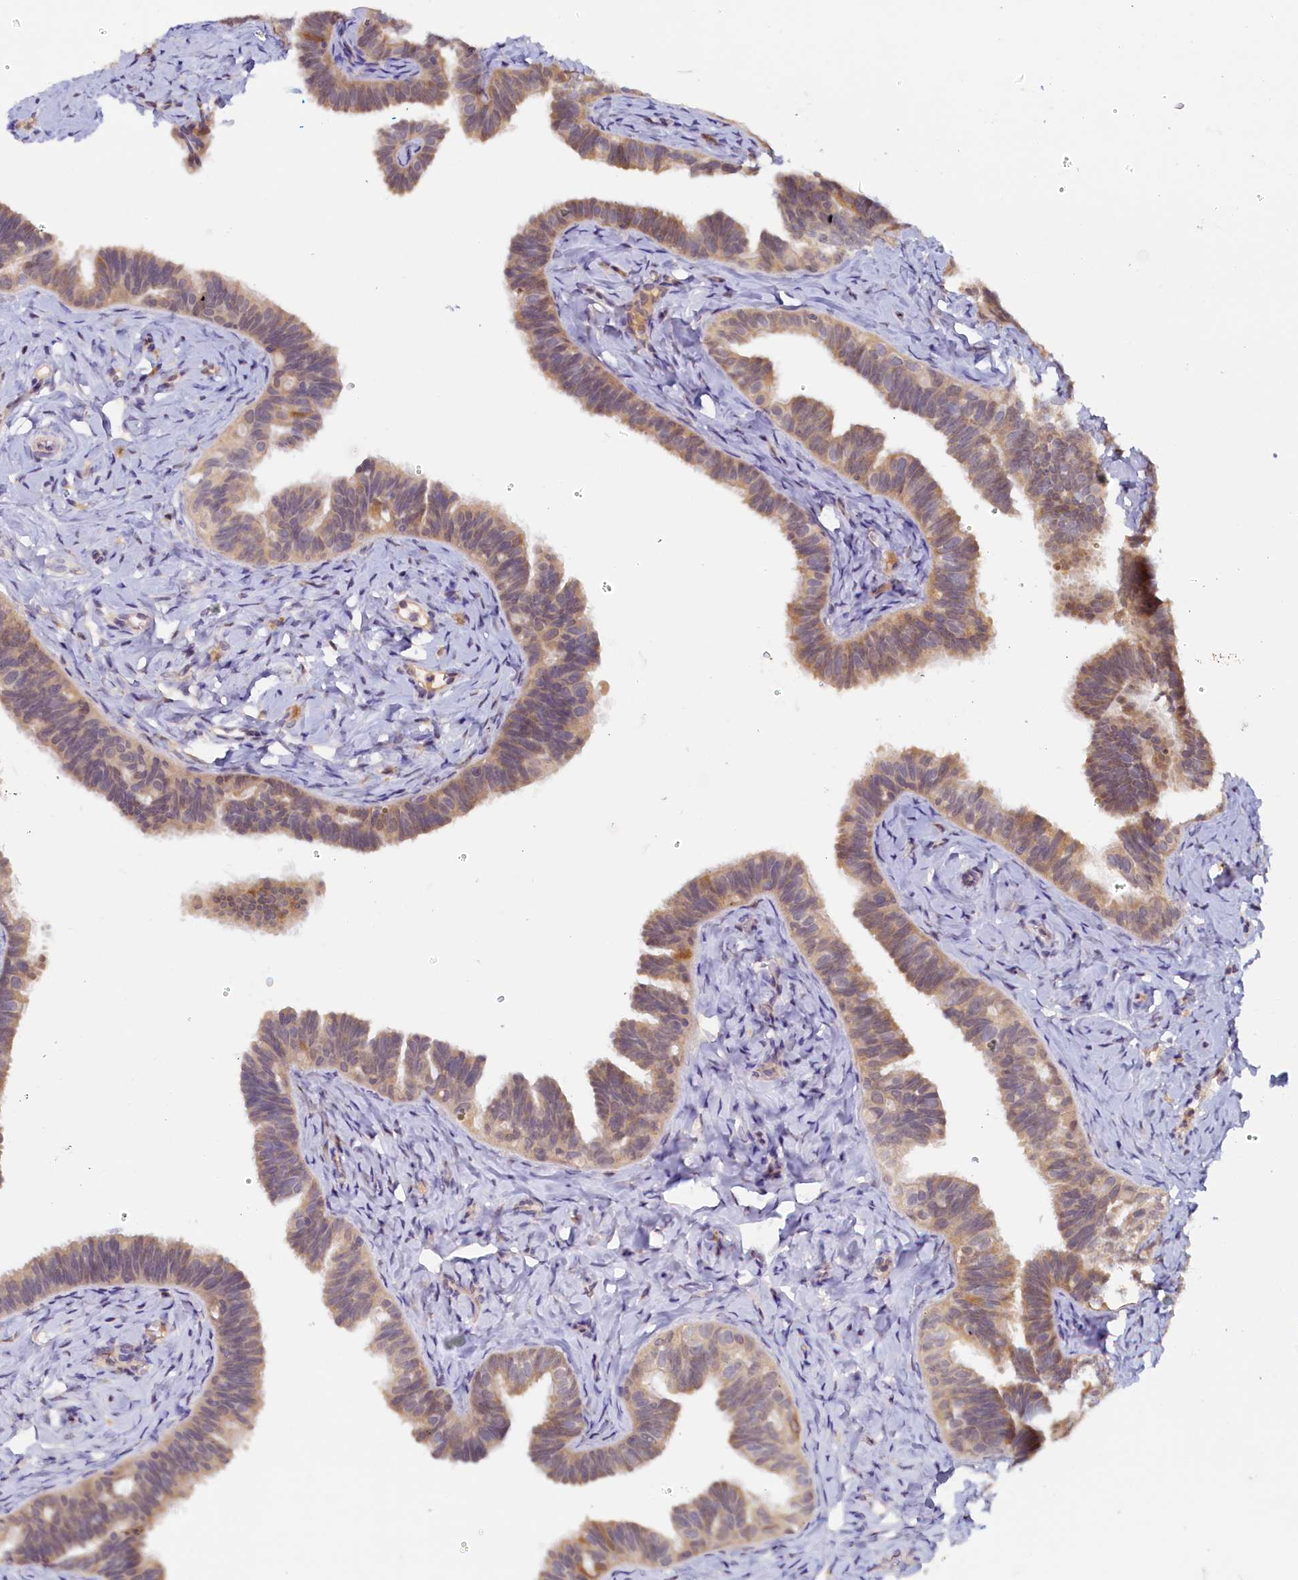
{"staining": {"intensity": "weak", "quantity": ">75%", "location": "cytoplasmic/membranous"}, "tissue": "fallopian tube", "cell_type": "Glandular cells", "image_type": "normal", "snomed": [{"axis": "morphology", "description": "Normal tissue, NOS"}, {"axis": "topography", "description": "Fallopian tube"}], "caption": "Protein analysis of unremarkable fallopian tube reveals weak cytoplasmic/membranous expression in approximately >75% of glandular cells.", "gene": "PAAF1", "patient": {"sex": "female", "age": 65}}